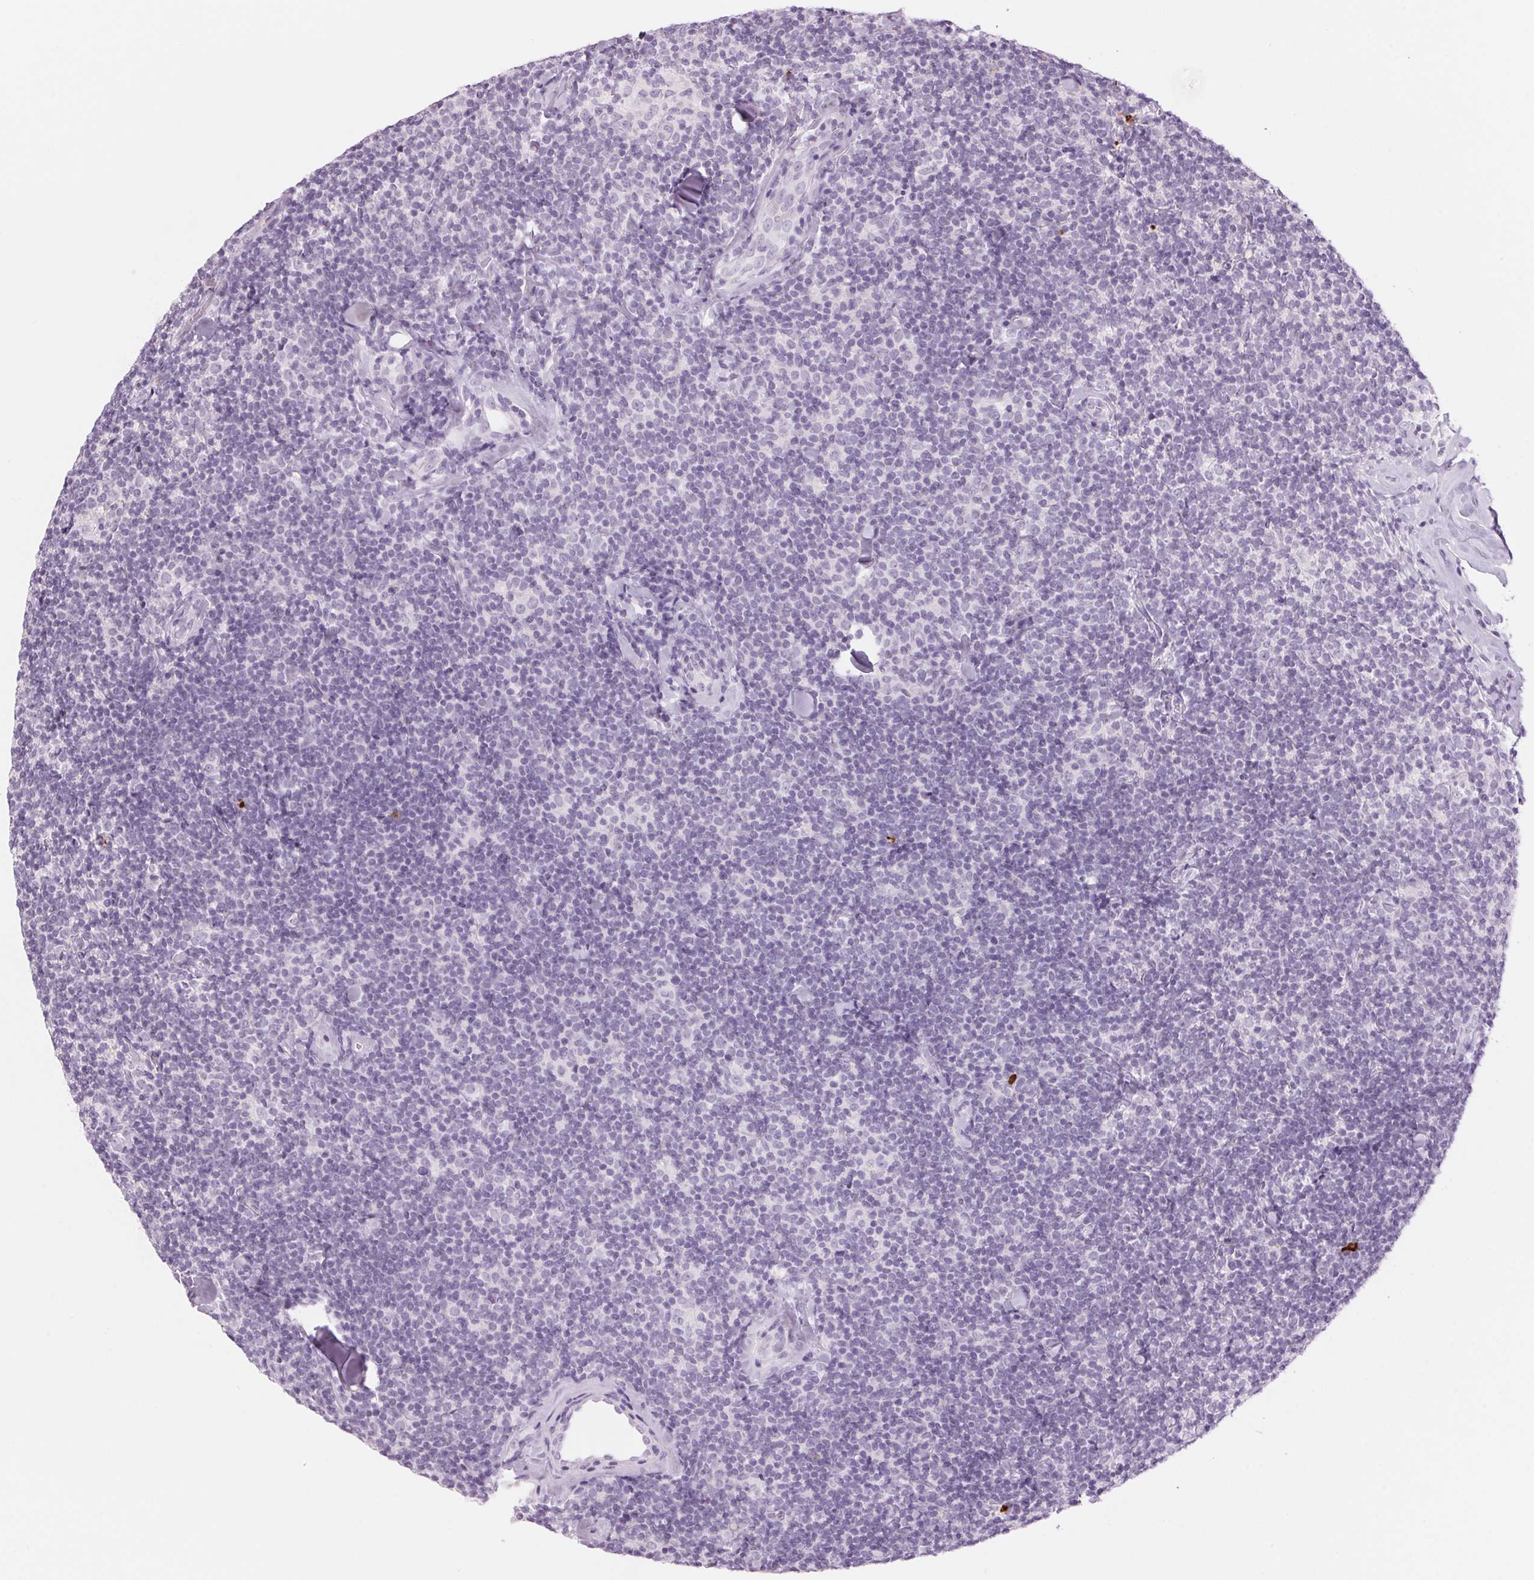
{"staining": {"intensity": "negative", "quantity": "none", "location": "none"}, "tissue": "lymphoma", "cell_type": "Tumor cells", "image_type": "cancer", "snomed": [{"axis": "morphology", "description": "Malignant lymphoma, non-Hodgkin's type, Low grade"}, {"axis": "topography", "description": "Lymph node"}], "caption": "DAB immunohistochemical staining of human low-grade malignant lymphoma, non-Hodgkin's type shows no significant positivity in tumor cells.", "gene": "KLK7", "patient": {"sex": "female", "age": 56}}